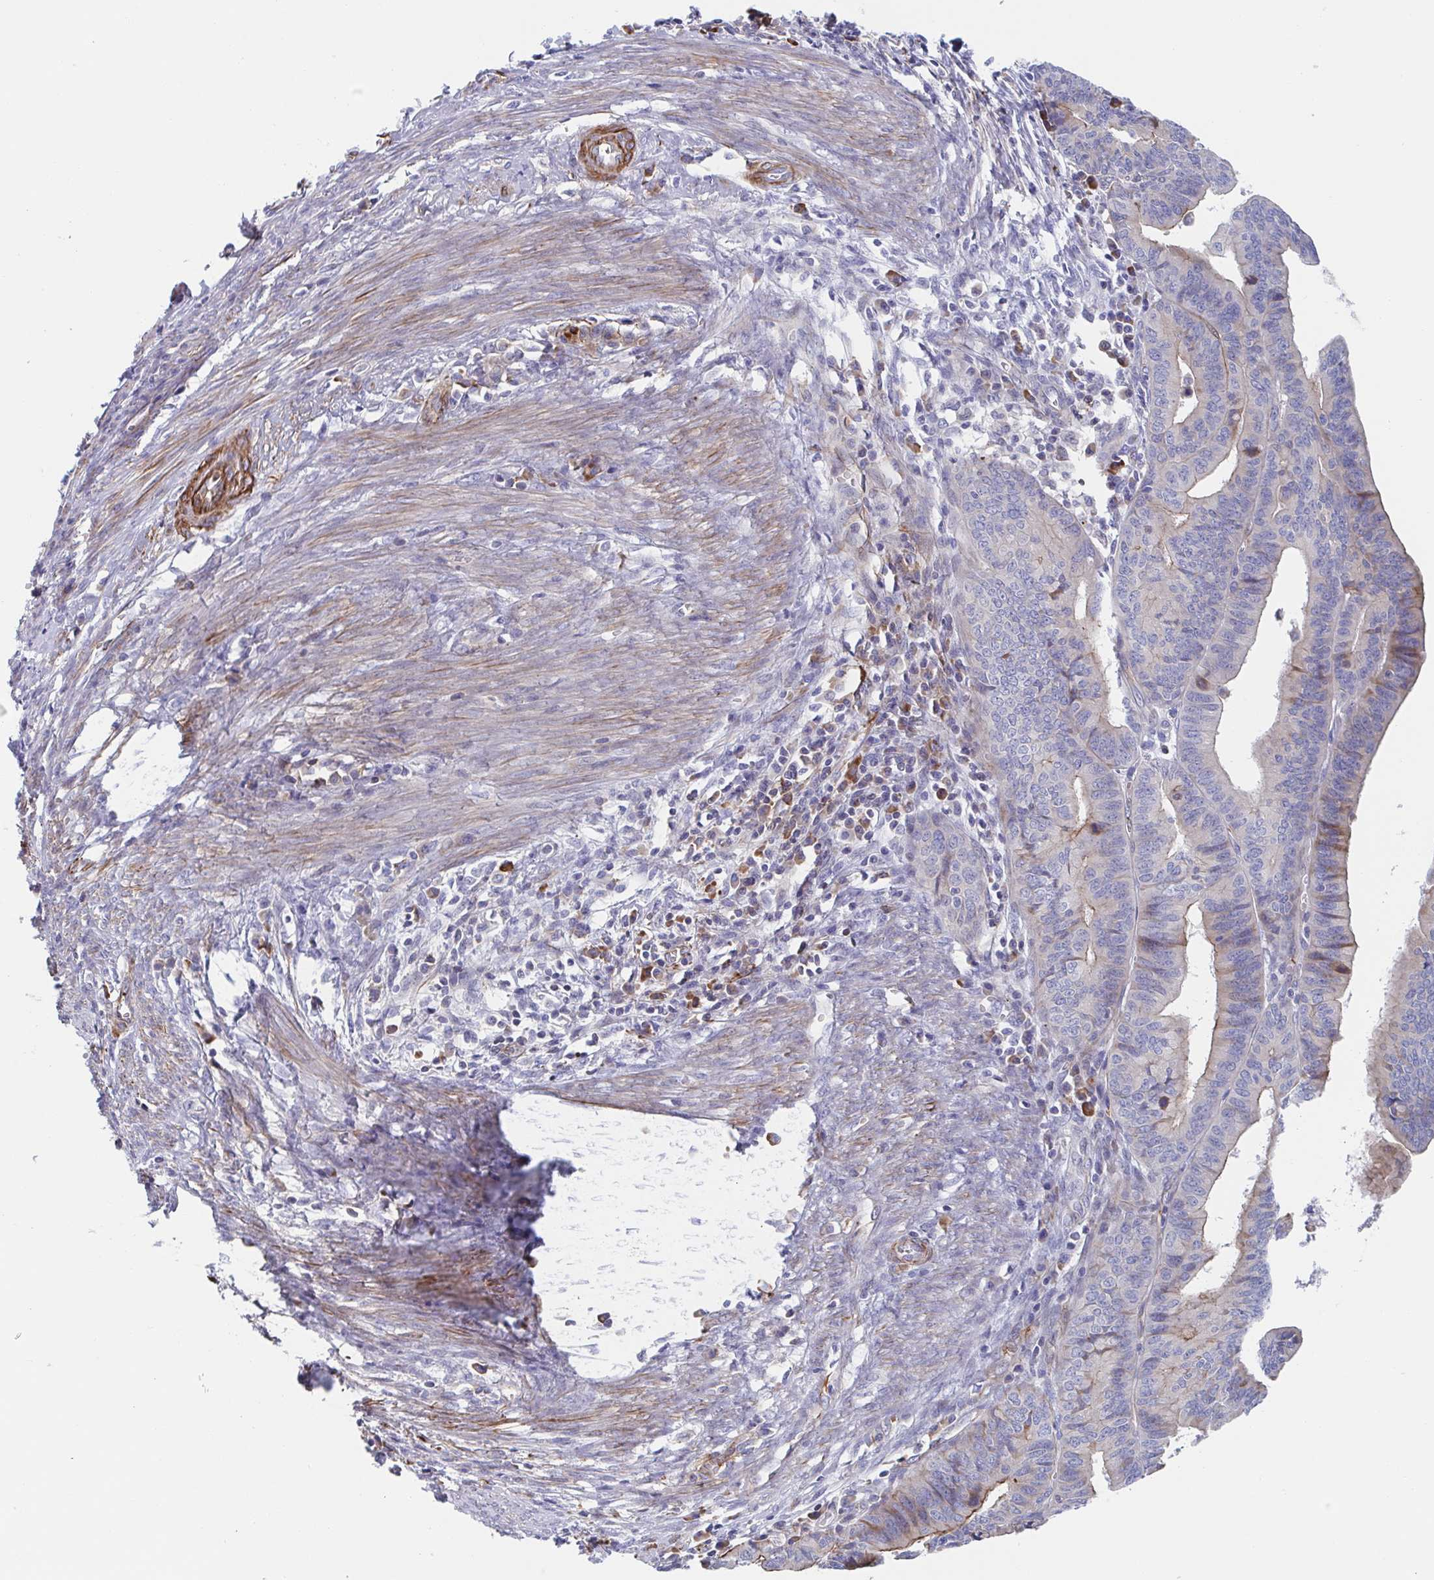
{"staining": {"intensity": "negative", "quantity": "none", "location": "none"}, "tissue": "endometrial cancer", "cell_type": "Tumor cells", "image_type": "cancer", "snomed": [{"axis": "morphology", "description": "Adenocarcinoma, NOS"}, {"axis": "topography", "description": "Endometrium"}], "caption": "Image shows no protein positivity in tumor cells of endometrial cancer tissue.", "gene": "KLC3", "patient": {"sex": "female", "age": 65}}